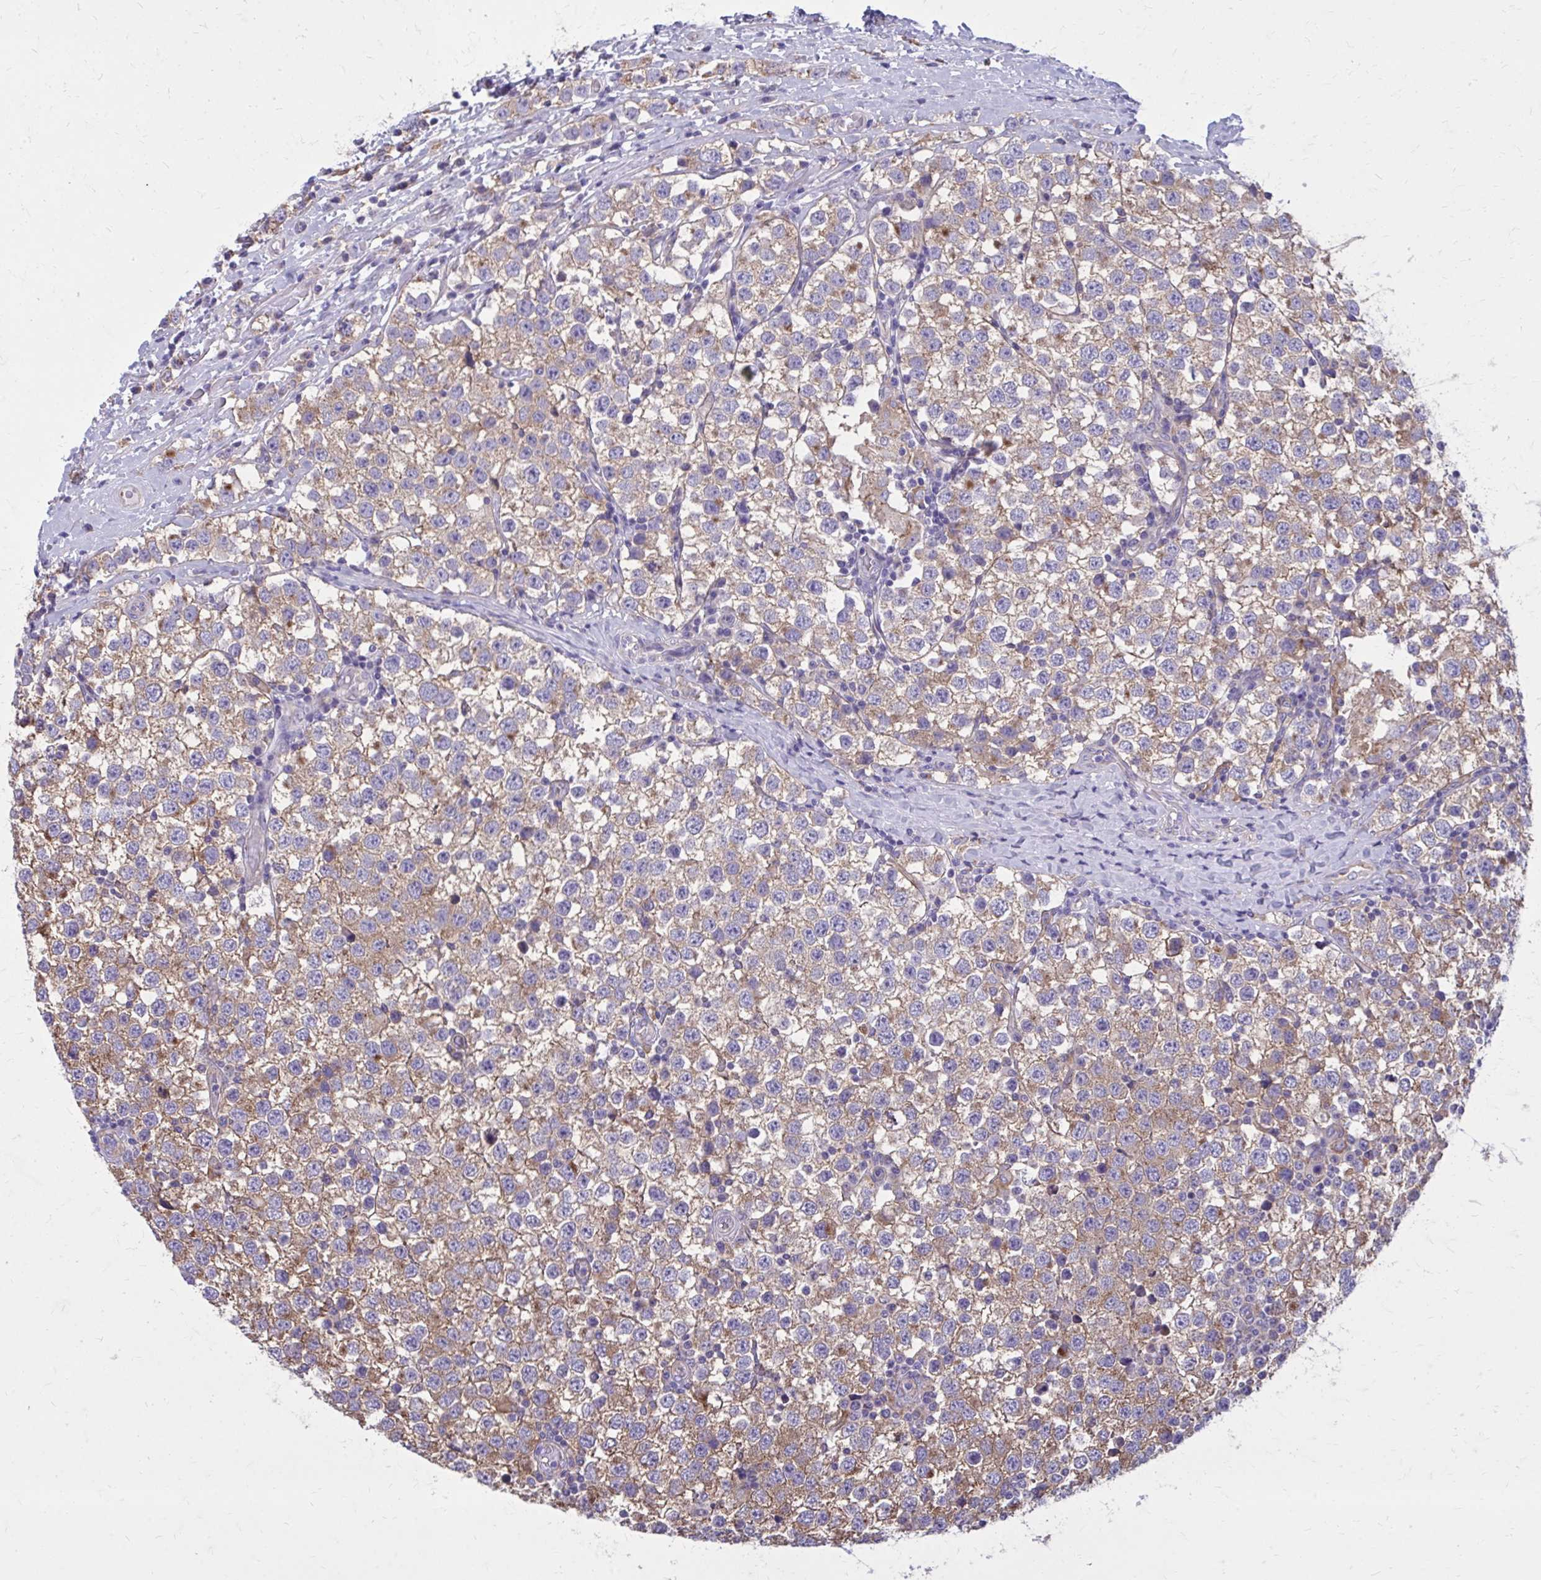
{"staining": {"intensity": "moderate", "quantity": ">75%", "location": "cytoplasmic/membranous"}, "tissue": "testis cancer", "cell_type": "Tumor cells", "image_type": "cancer", "snomed": [{"axis": "morphology", "description": "Seminoma, NOS"}, {"axis": "topography", "description": "Testis"}], "caption": "Immunohistochemistry (IHC) (DAB (3,3'-diaminobenzidine)) staining of testis cancer (seminoma) reveals moderate cytoplasmic/membranous protein positivity in about >75% of tumor cells.", "gene": "CLTA", "patient": {"sex": "male", "age": 34}}